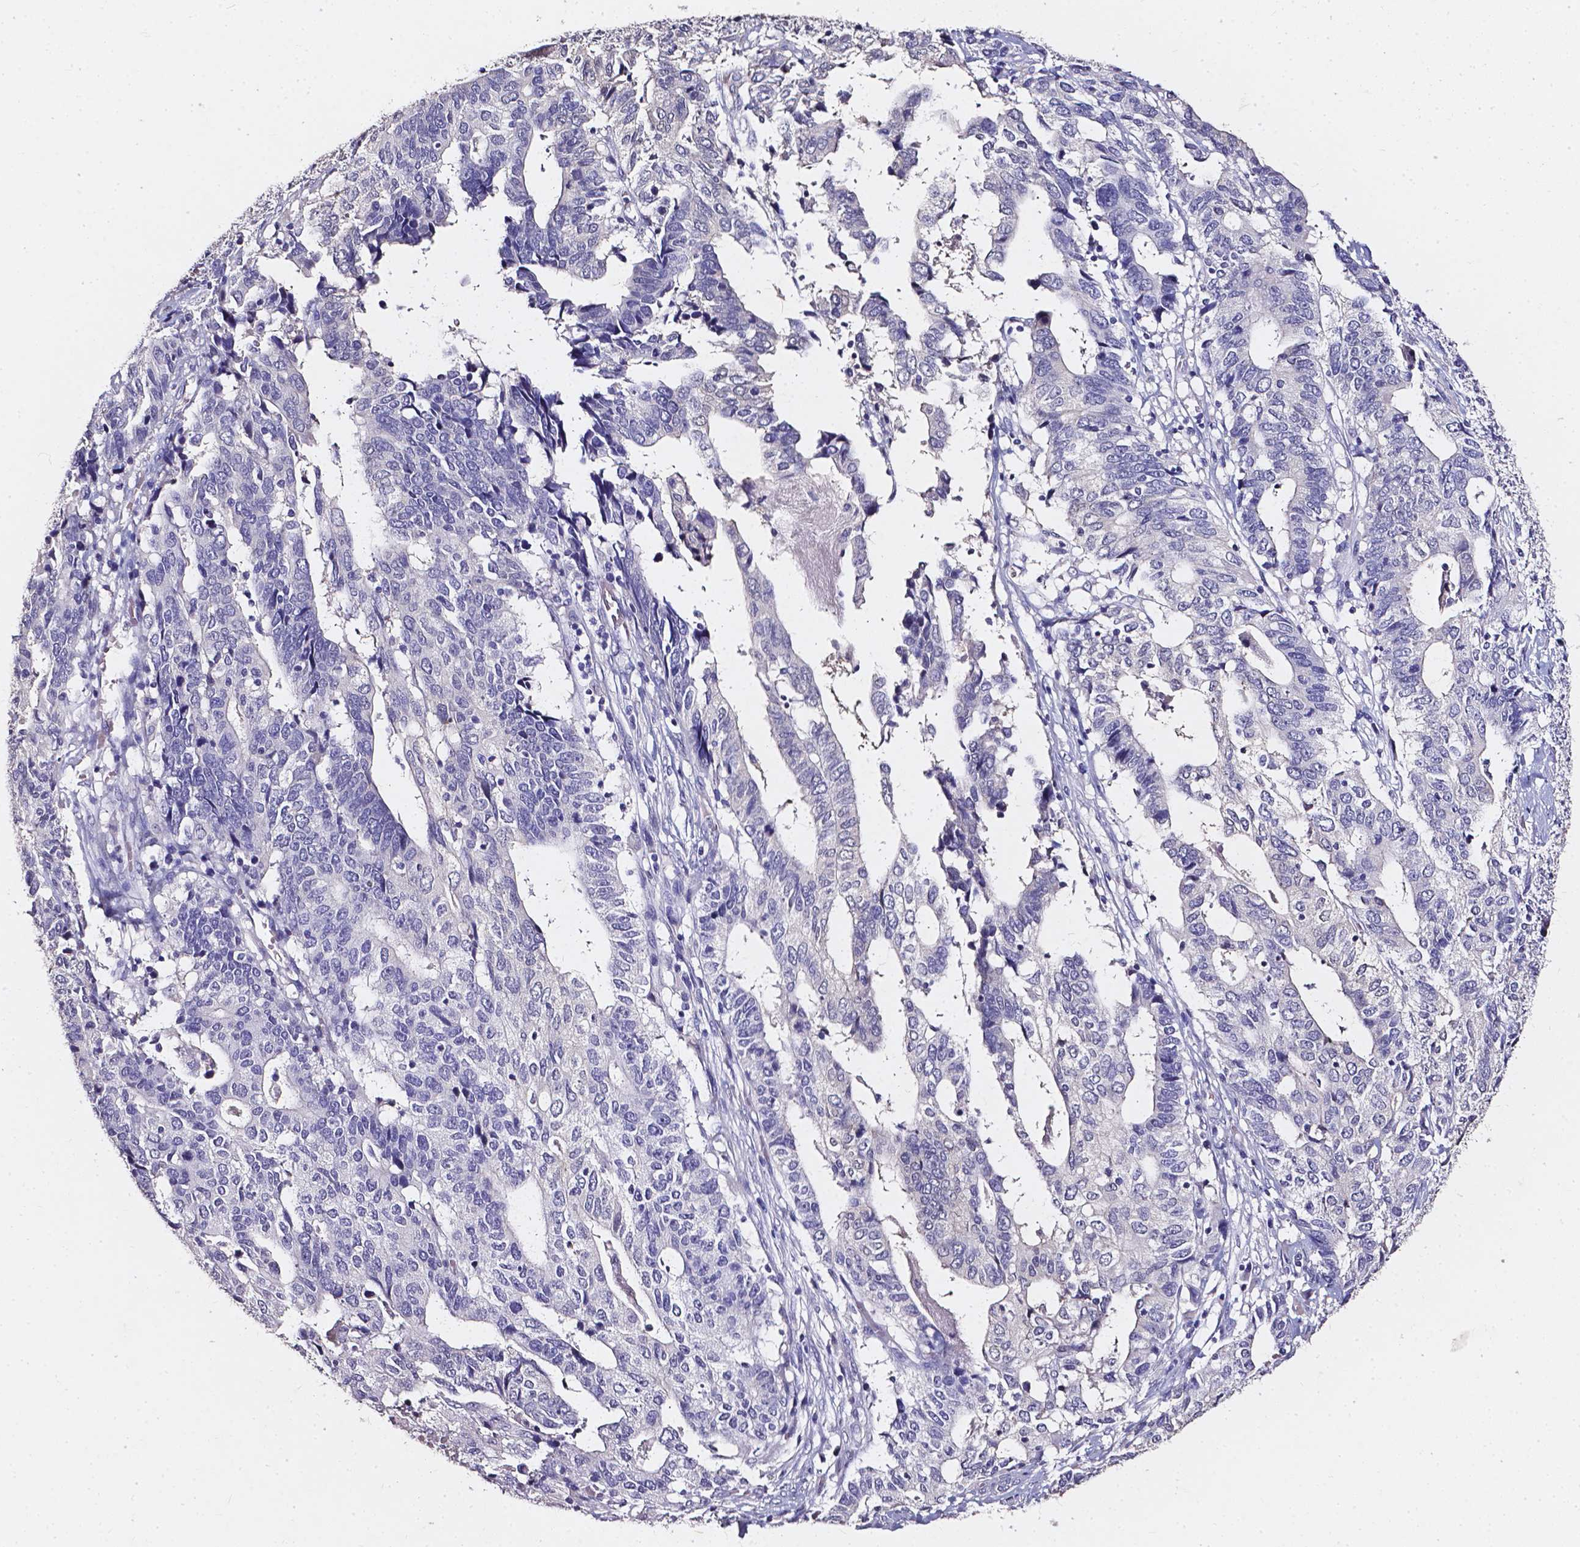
{"staining": {"intensity": "negative", "quantity": "none", "location": "none"}, "tissue": "stomach cancer", "cell_type": "Tumor cells", "image_type": "cancer", "snomed": [{"axis": "morphology", "description": "Adenocarcinoma, NOS"}, {"axis": "topography", "description": "Stomach, upper"}], "caption": "This is a image of immunohistochemistry staining of stomach cancer, which shows no staining in tumor cells.", "gene": "AKR1B10", "patient": {"sex": "female", "age": 67}}